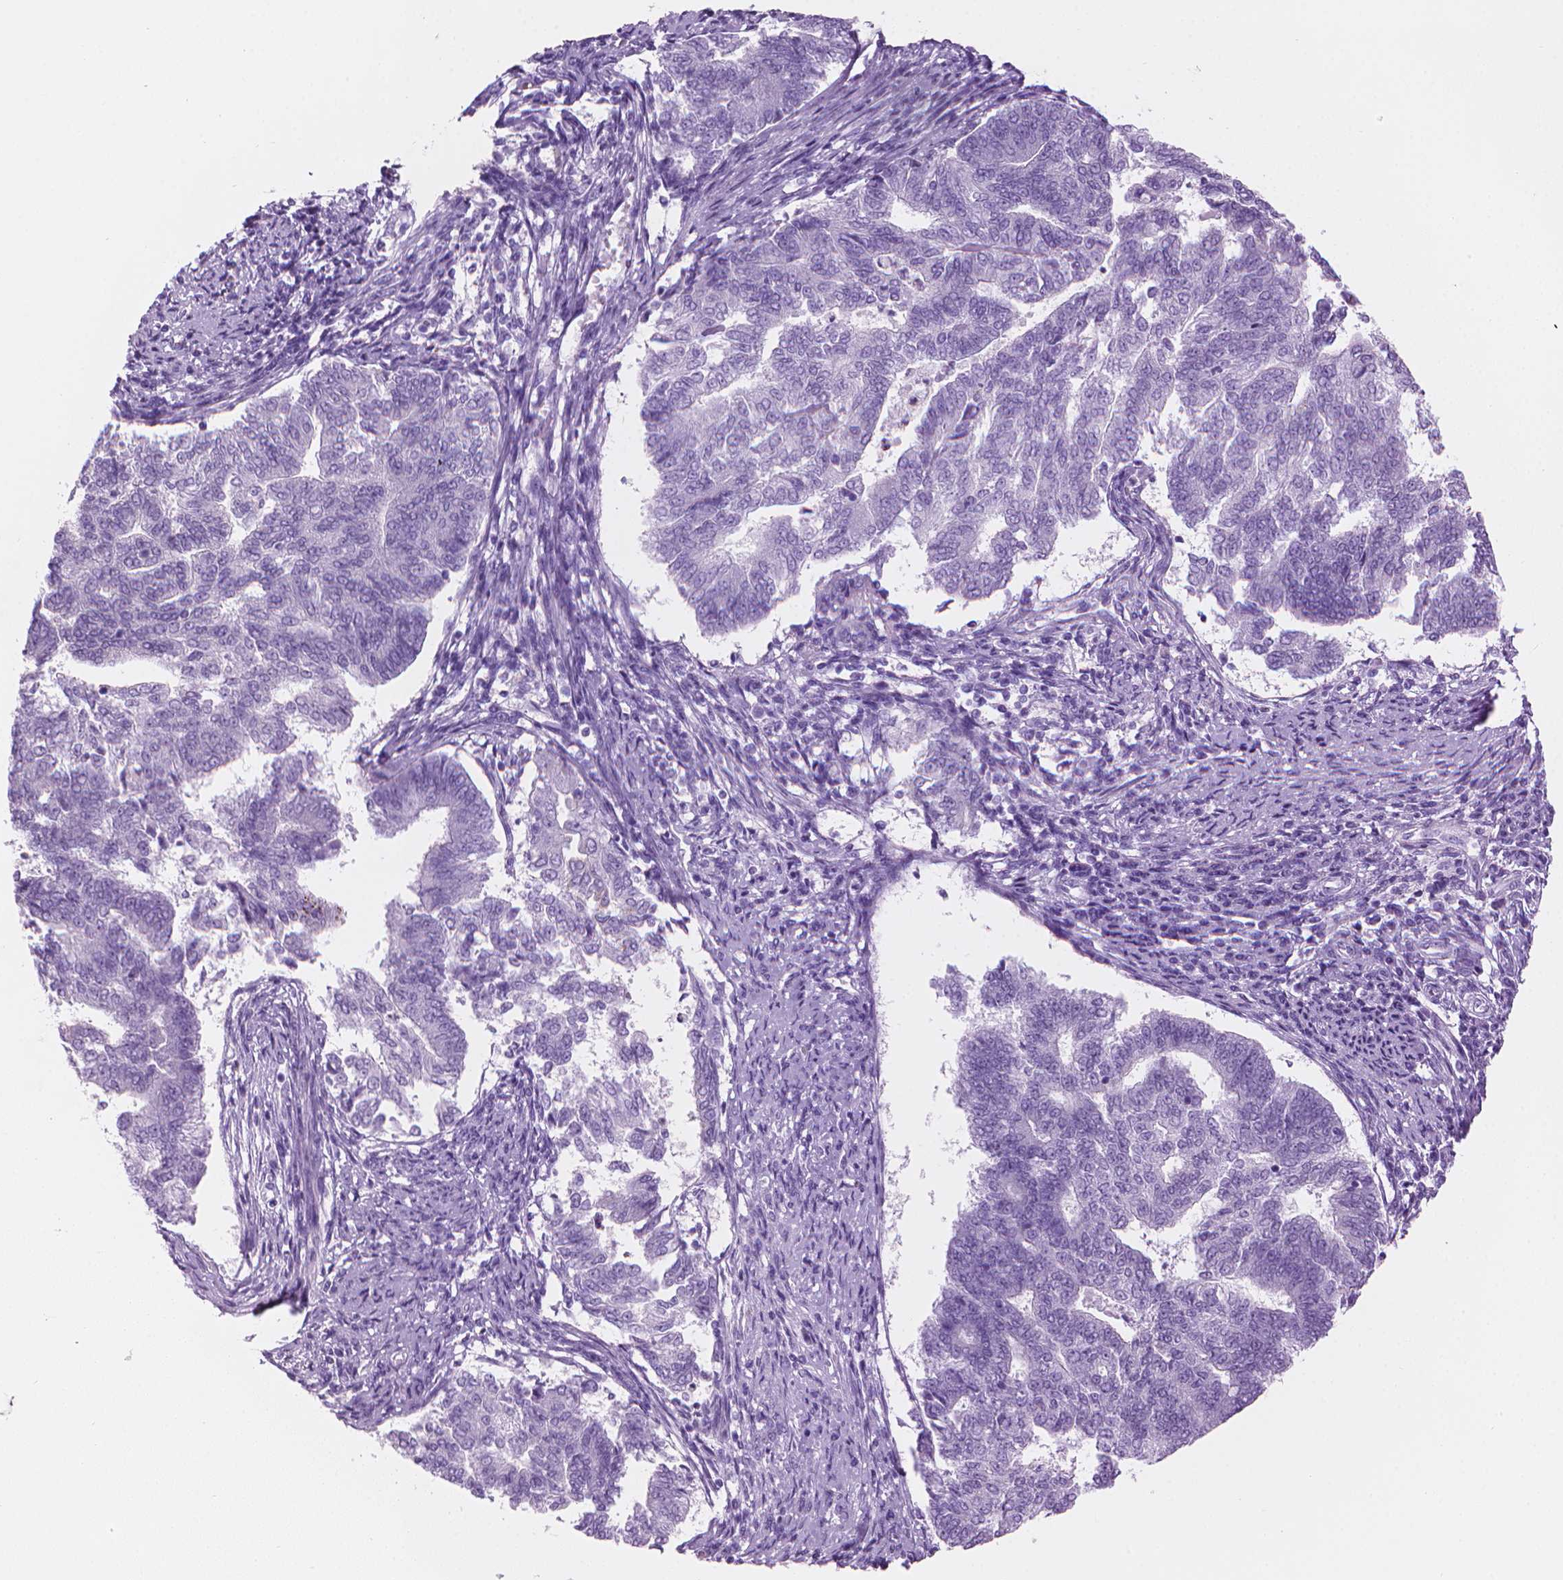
{"staining": {"intensity": "negative", "quantity": "none", "location": "none"}, "tissue": "endometrial cancer", "cell_type": "Tumor cells", "image_type": "cancer", "snomed": [{"axis": "morphology", "description": "Adenocarcinoma, NOS"}, {"axis": "topography", "description": "Endometrium"}], "caption": "IHC of human adenocarcinoma (endometrial) reveals no expression in tumor cells.", "gene": "TTC29", "patient": {"sex": "female", "age": 65}}